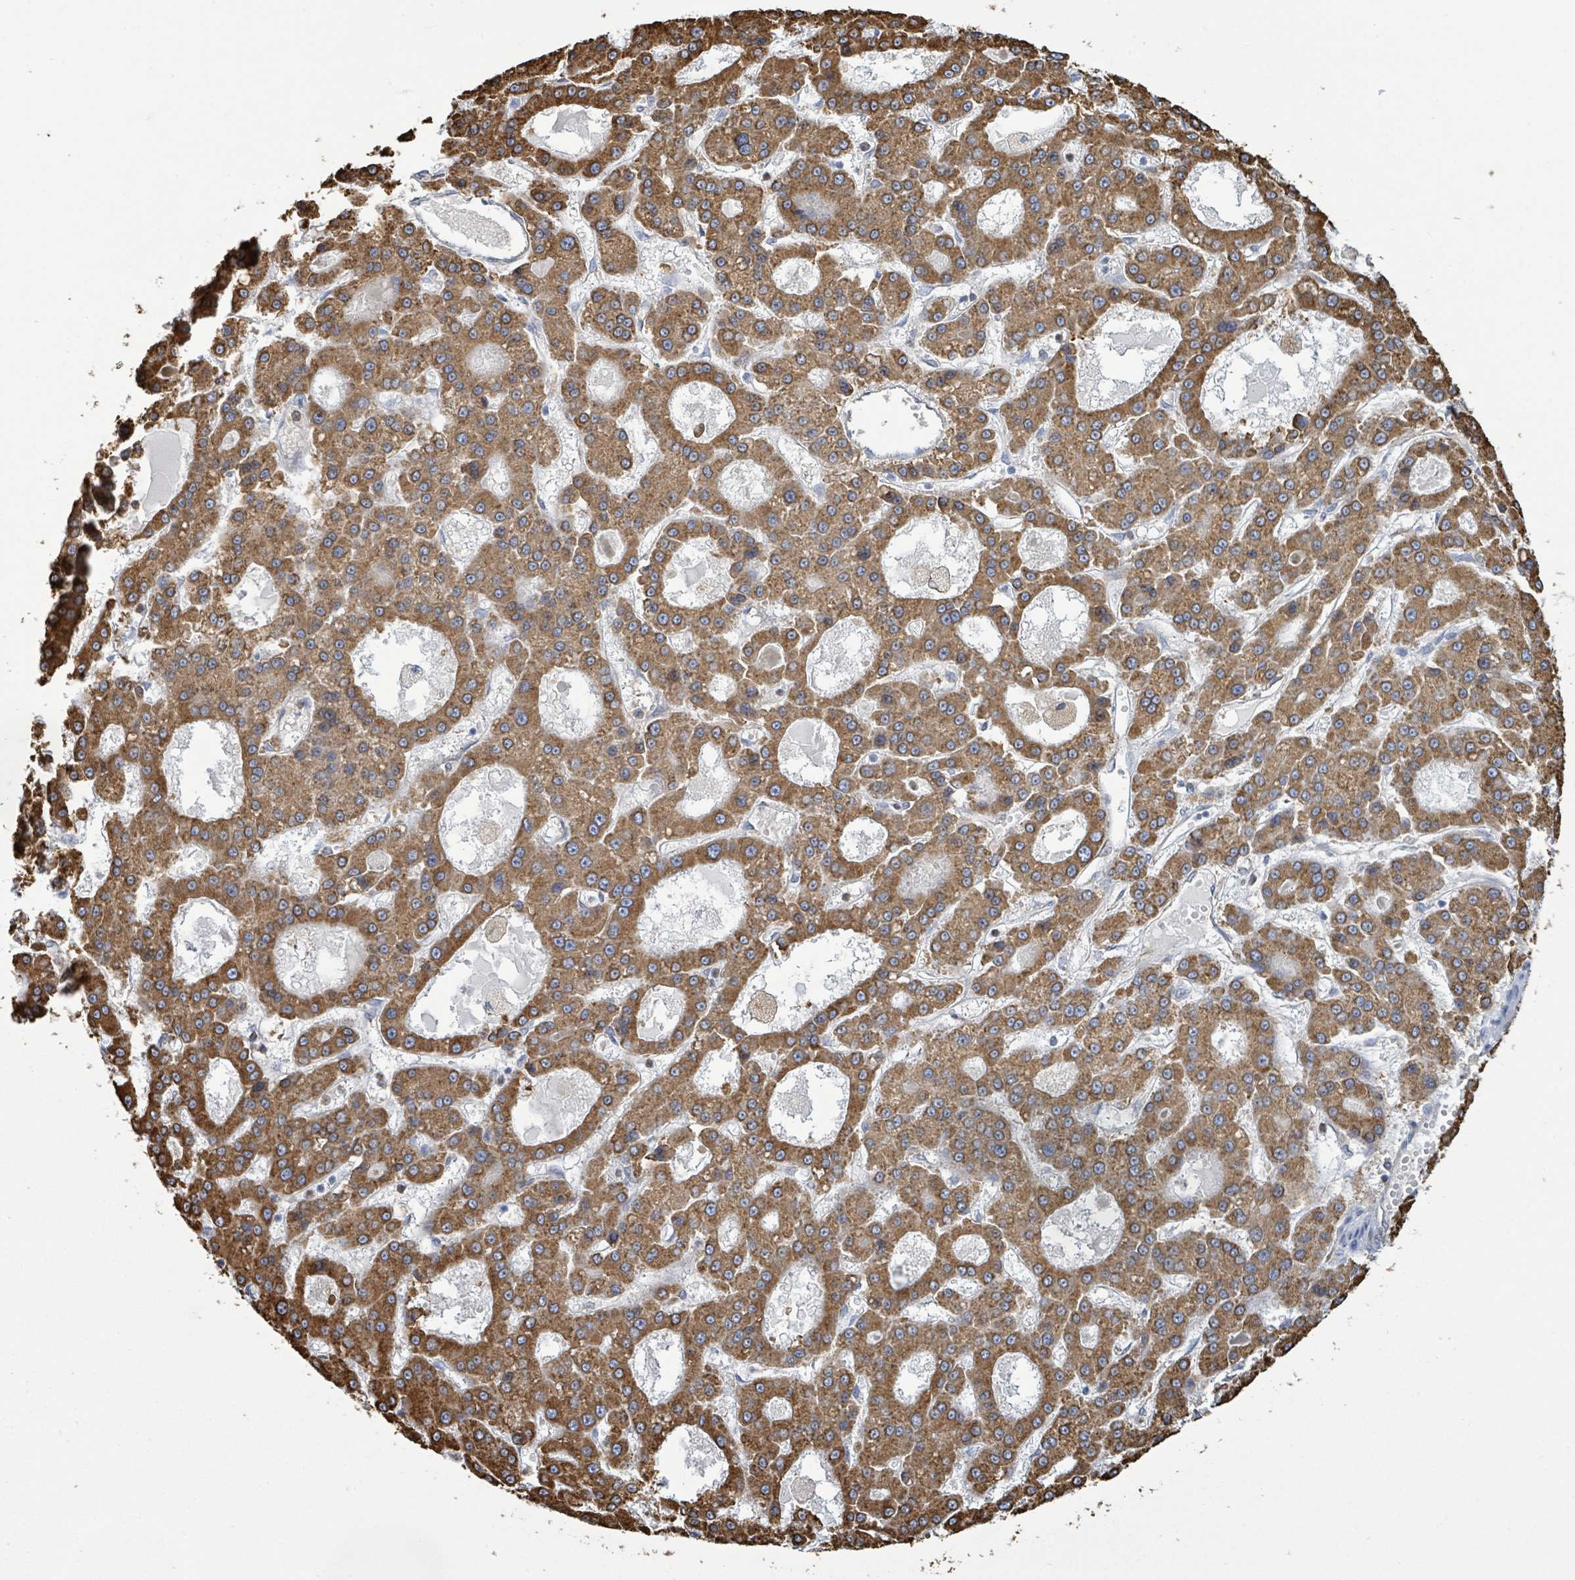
{"staining": {"intensity": "moderate", "quantity": ">75%", "location": "cytoplasmic/membranous"}, "tissue": "liver cancer", "cell_type": "Tumor cells", "image_type": "cancer", "snomed": [{"axis": "morphology", "description": "Carcinoma, Hepatocellular, NOS"}, {"axis": "topography", "description": "Liver"}], "caption": "Immunohistochemical staining of liver cancer (hepatocellular carcinoma) demonstrates moderate cytoplasmic/membranous protein positivity in approximately >75% of tumor cells. (Brightfield microscopy of DAB IHC at high magnification).", "gene": "RFPL4A", "patient": {"sex": "male", "age": 70}}